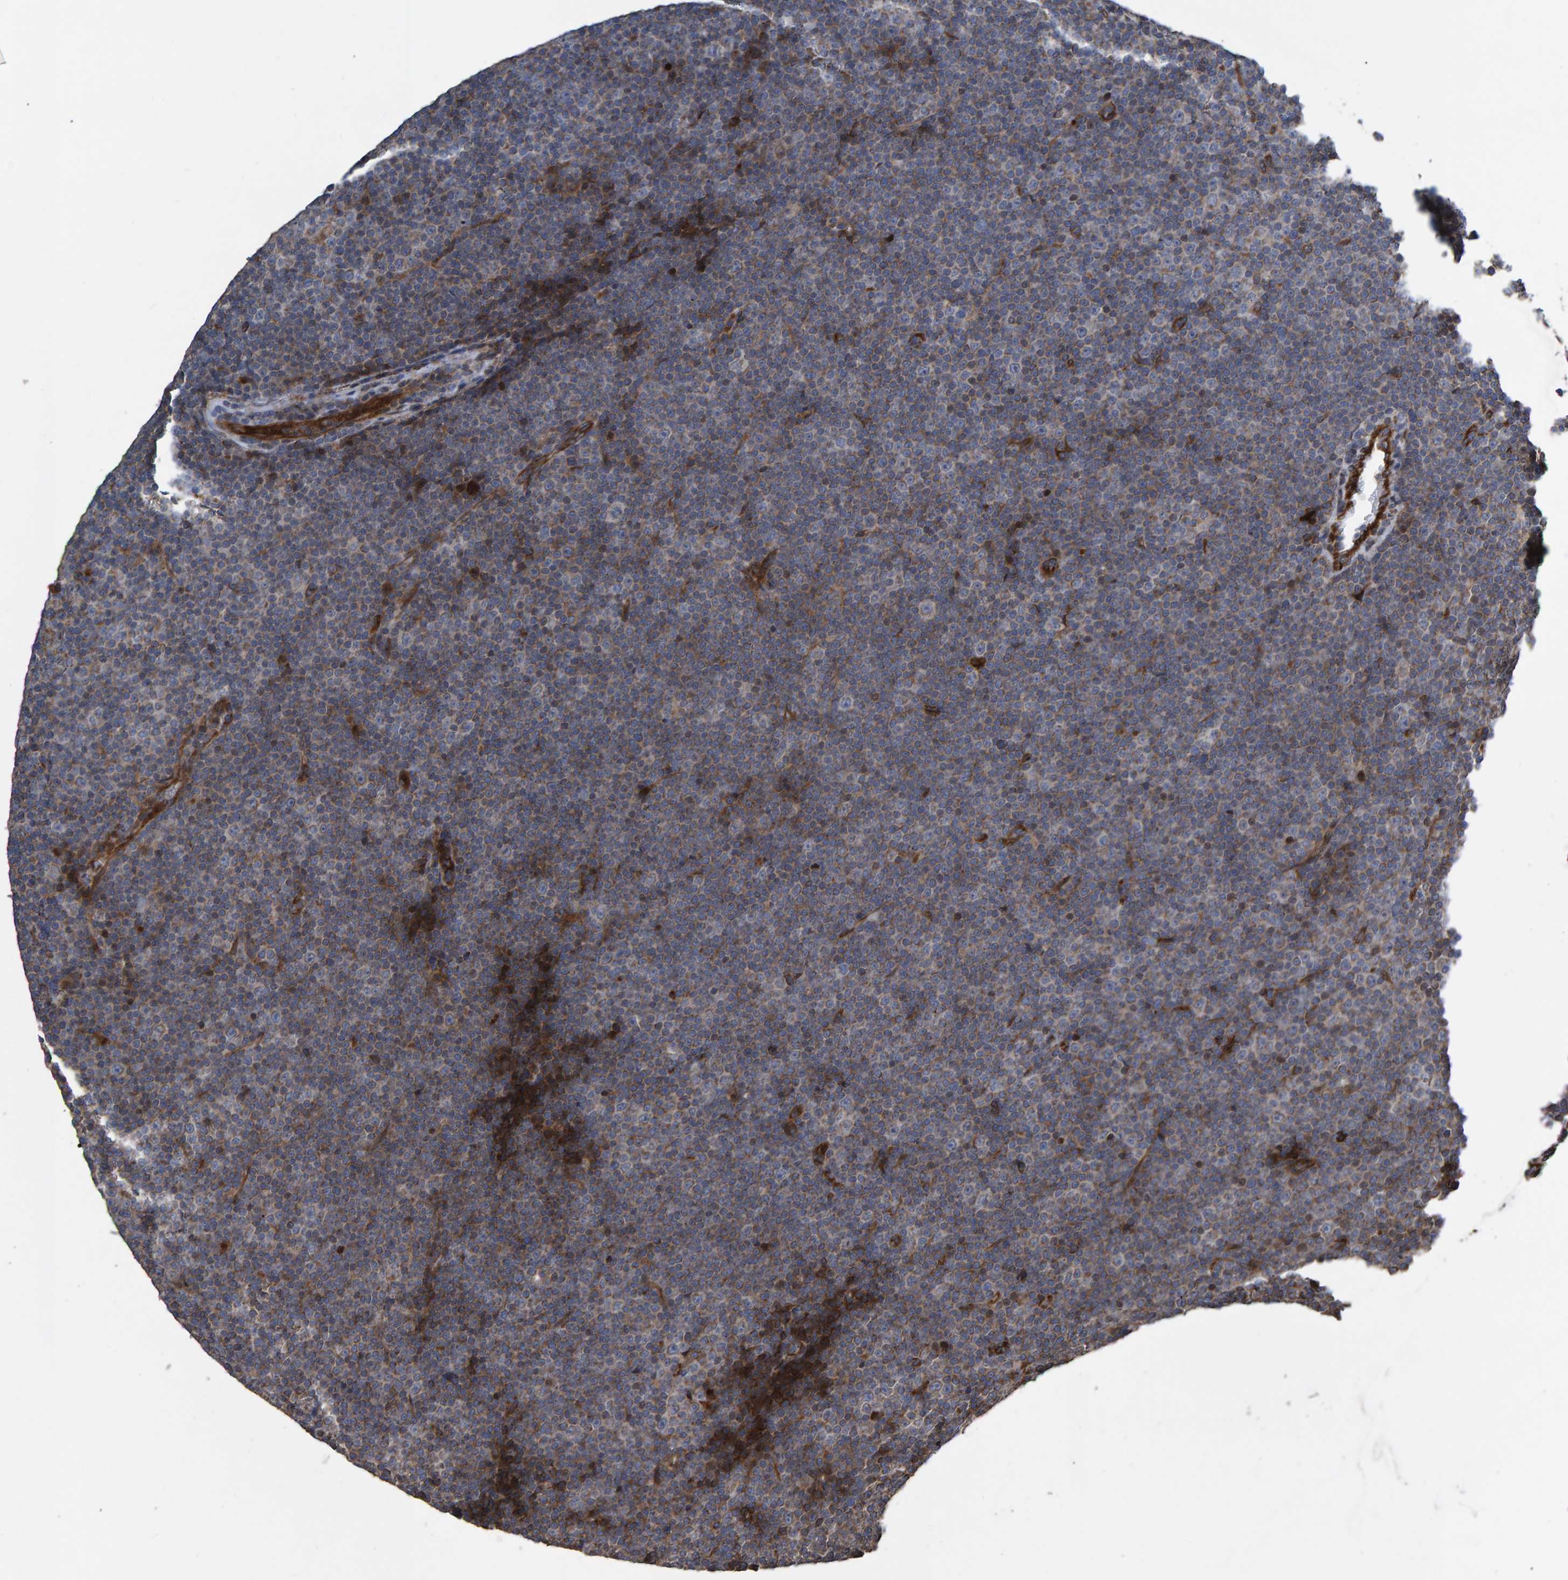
{"staining": {"intensity": "weak", "quantity": "<25%", "location": "cytoplasmic/membranous"}, "tissue": "lymphoma", "cell_type": "Tumor cells", "image_type": "cancer", "snomed": [{"axis": "morphology", "description": "Malignant lymphoma, non-Hodgkin's type, Low grade"}, {"axis": "topography", "description": "Lymph node"}], "caption": "DAB immunohistochemical staining of lymphoma exhibits no significant positivity in tumor cells.", "gene": "SLIT2", "patient": {"sex": "female", "age": 67}}